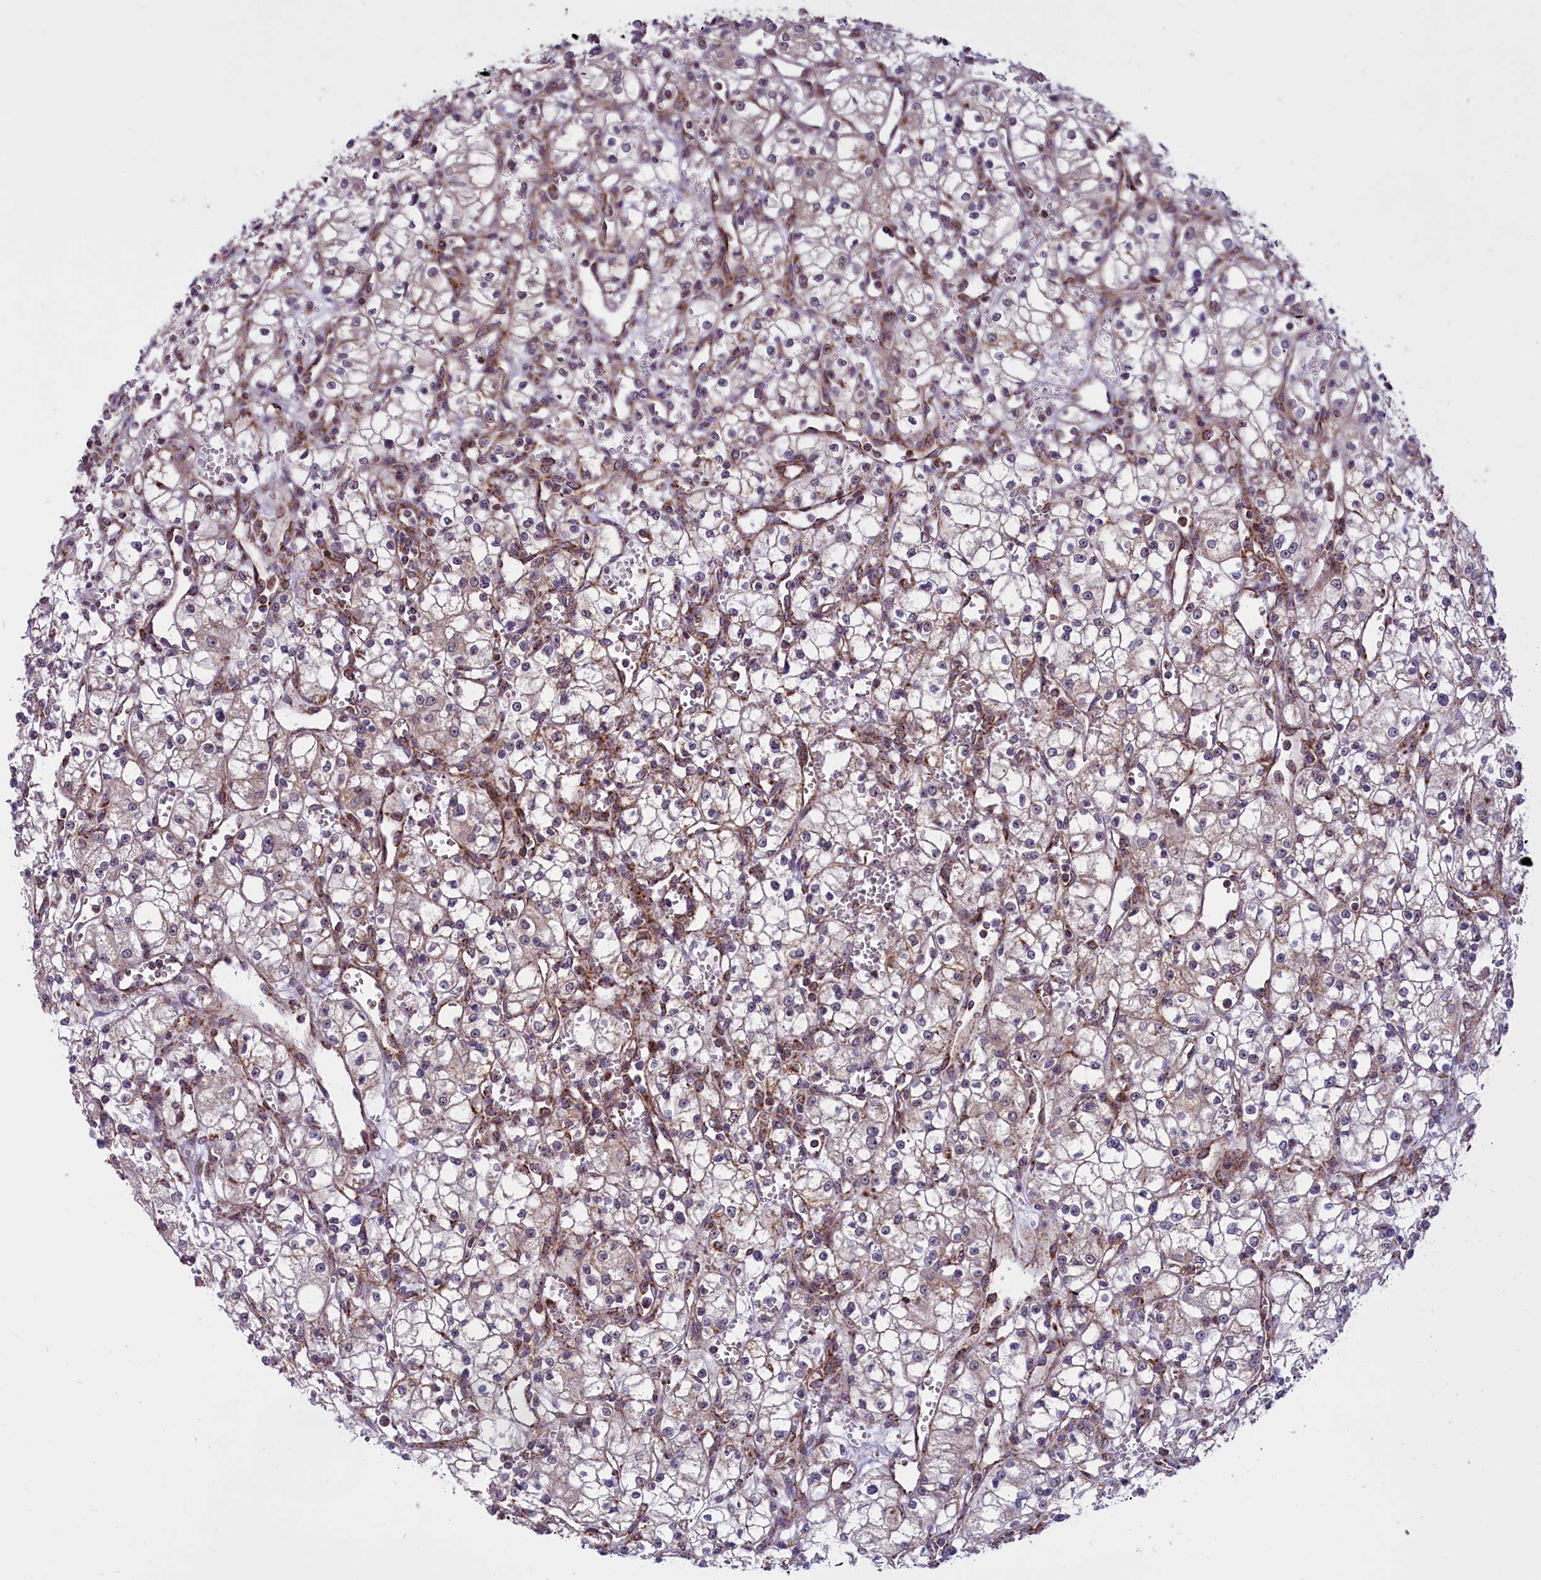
{"staining": {"intensity": "negative", "quantity": "none", "location": "none"}, "tissue": "renal cancer", "cell_type": "Tumor cells", "image_type": "cancer", "snomed": [{"axis": "morphology", "description": "Adenocarcinoma, NOS"}, {"axis": "topography", "description": "Kidney"}], "caption": "Immunohistochemistry (IHC) of human adenocarcinoma (renal) shows no staining in tumor cells.", "gene": "NDUFS5", "patient": {"sex": "male", "age": 59}}